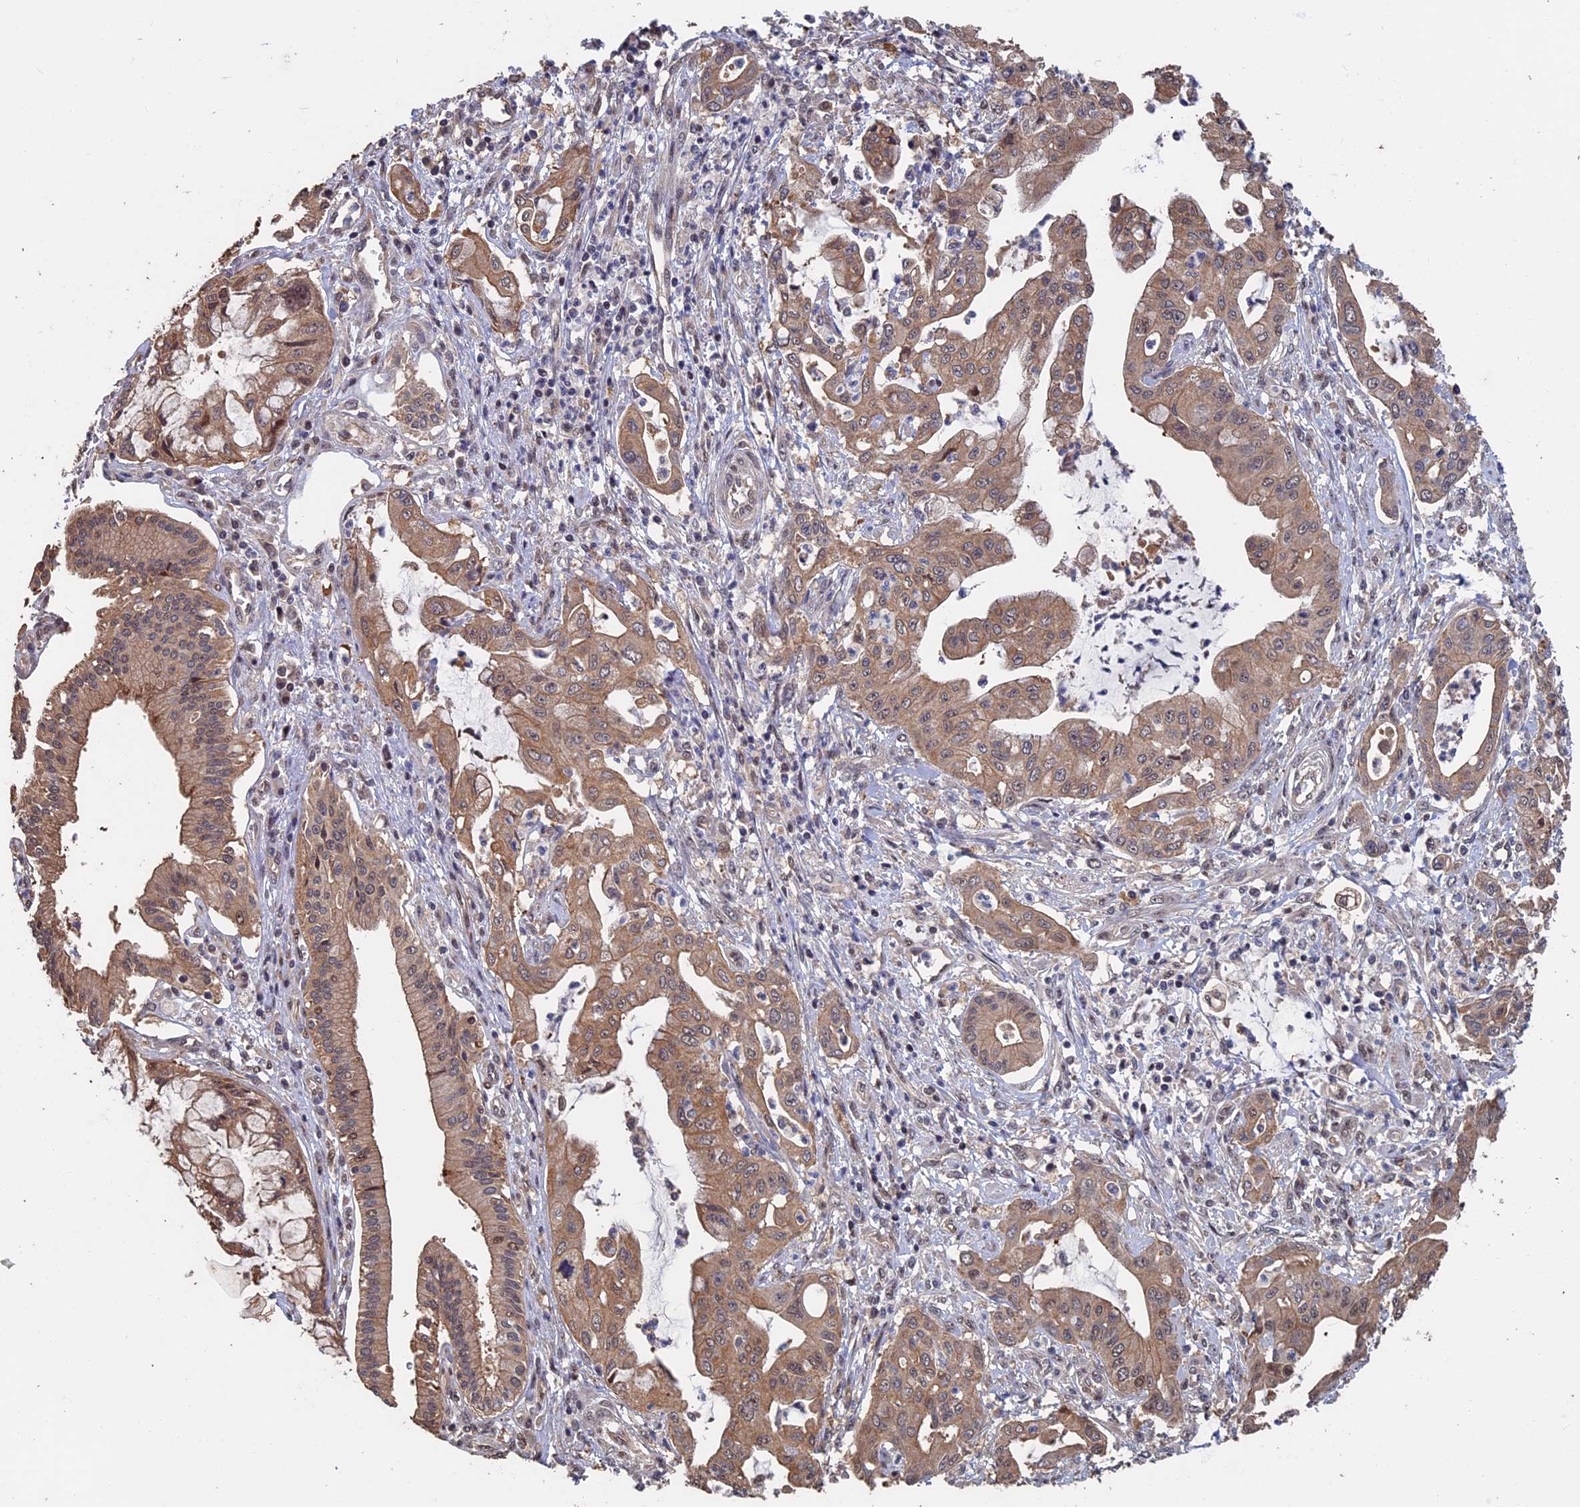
{"staining": {"intensity": "moderate", "quantity": ">75%", "location": "cytoplasmic/membranous"}, "tissue": "pancreatic cancer", "cell_type": "Tumor cells", "image_type": "cancer", "snomed": [{"axis": "morphology", "description": "Adenocarcinoma, NOS"}, {"axis": "topography", "description": "Pancreas"}], "caption": "There is medium levels of moderate cytoplasmic/membranous positivity in tumor cells of pancreatic cancer, as demonstrated by immunohistochemical staining (brown color).", "gene": "KIAA1328", "patient": {"sex": "male", "age": 46}}